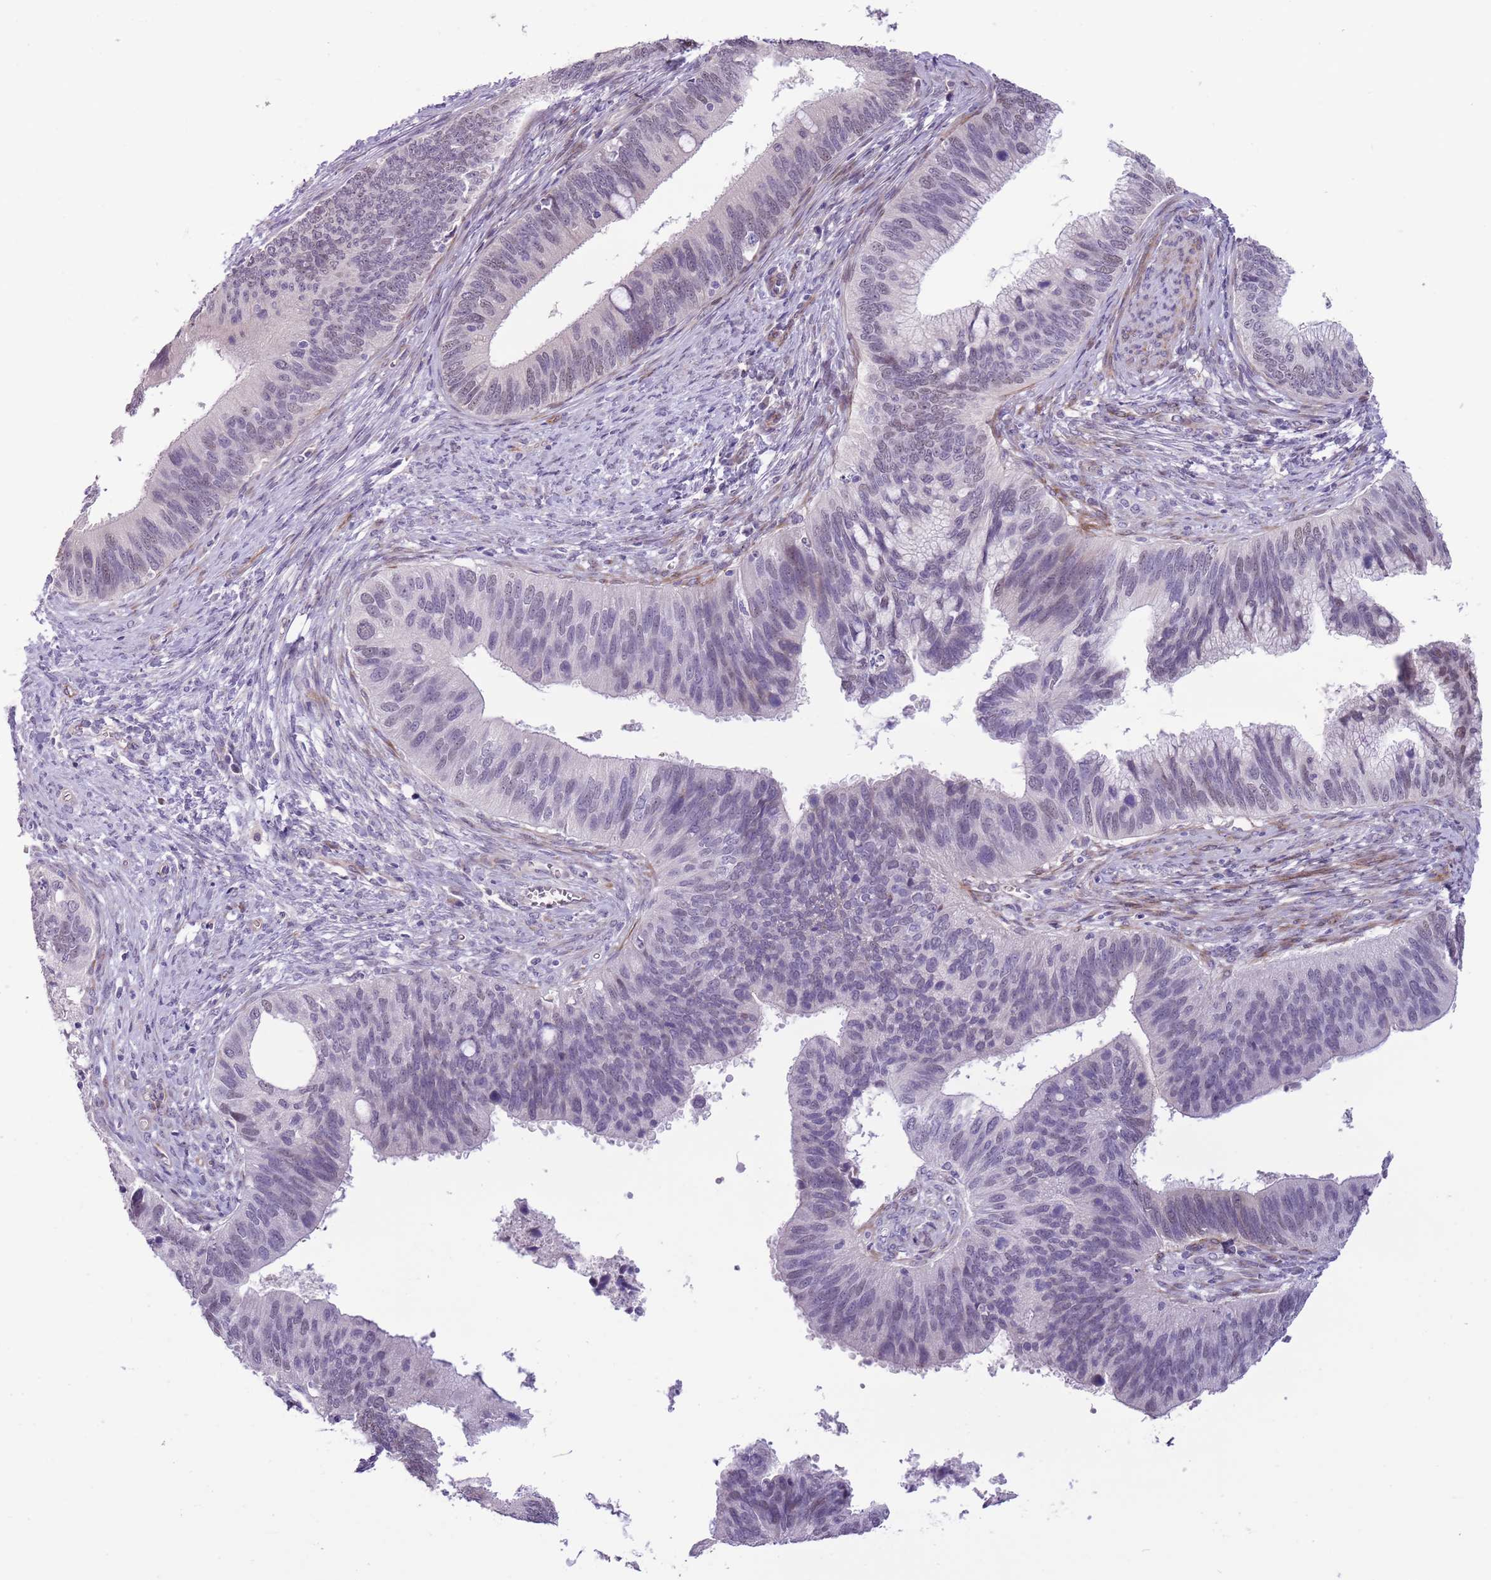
{"staining": {"intensity": "weak", "quantity": "<25%", "location": "nuclear"}, "tissue": "cervical cancer", "cell_type": "Tumor cells", "image_type": "cancer", "snomed": [{"axis": "morphology", "description": "Adenocarcinoma, NOS"}, {"axis": "topography", "description": "Cervix"}], "caption": "This is a histopathology image of immunohistochemistry staining of cervical cancer, which shows no staining in tumor cells.", "gene": "MRPL32", "patient": {"sex": "female", "age": 42}}